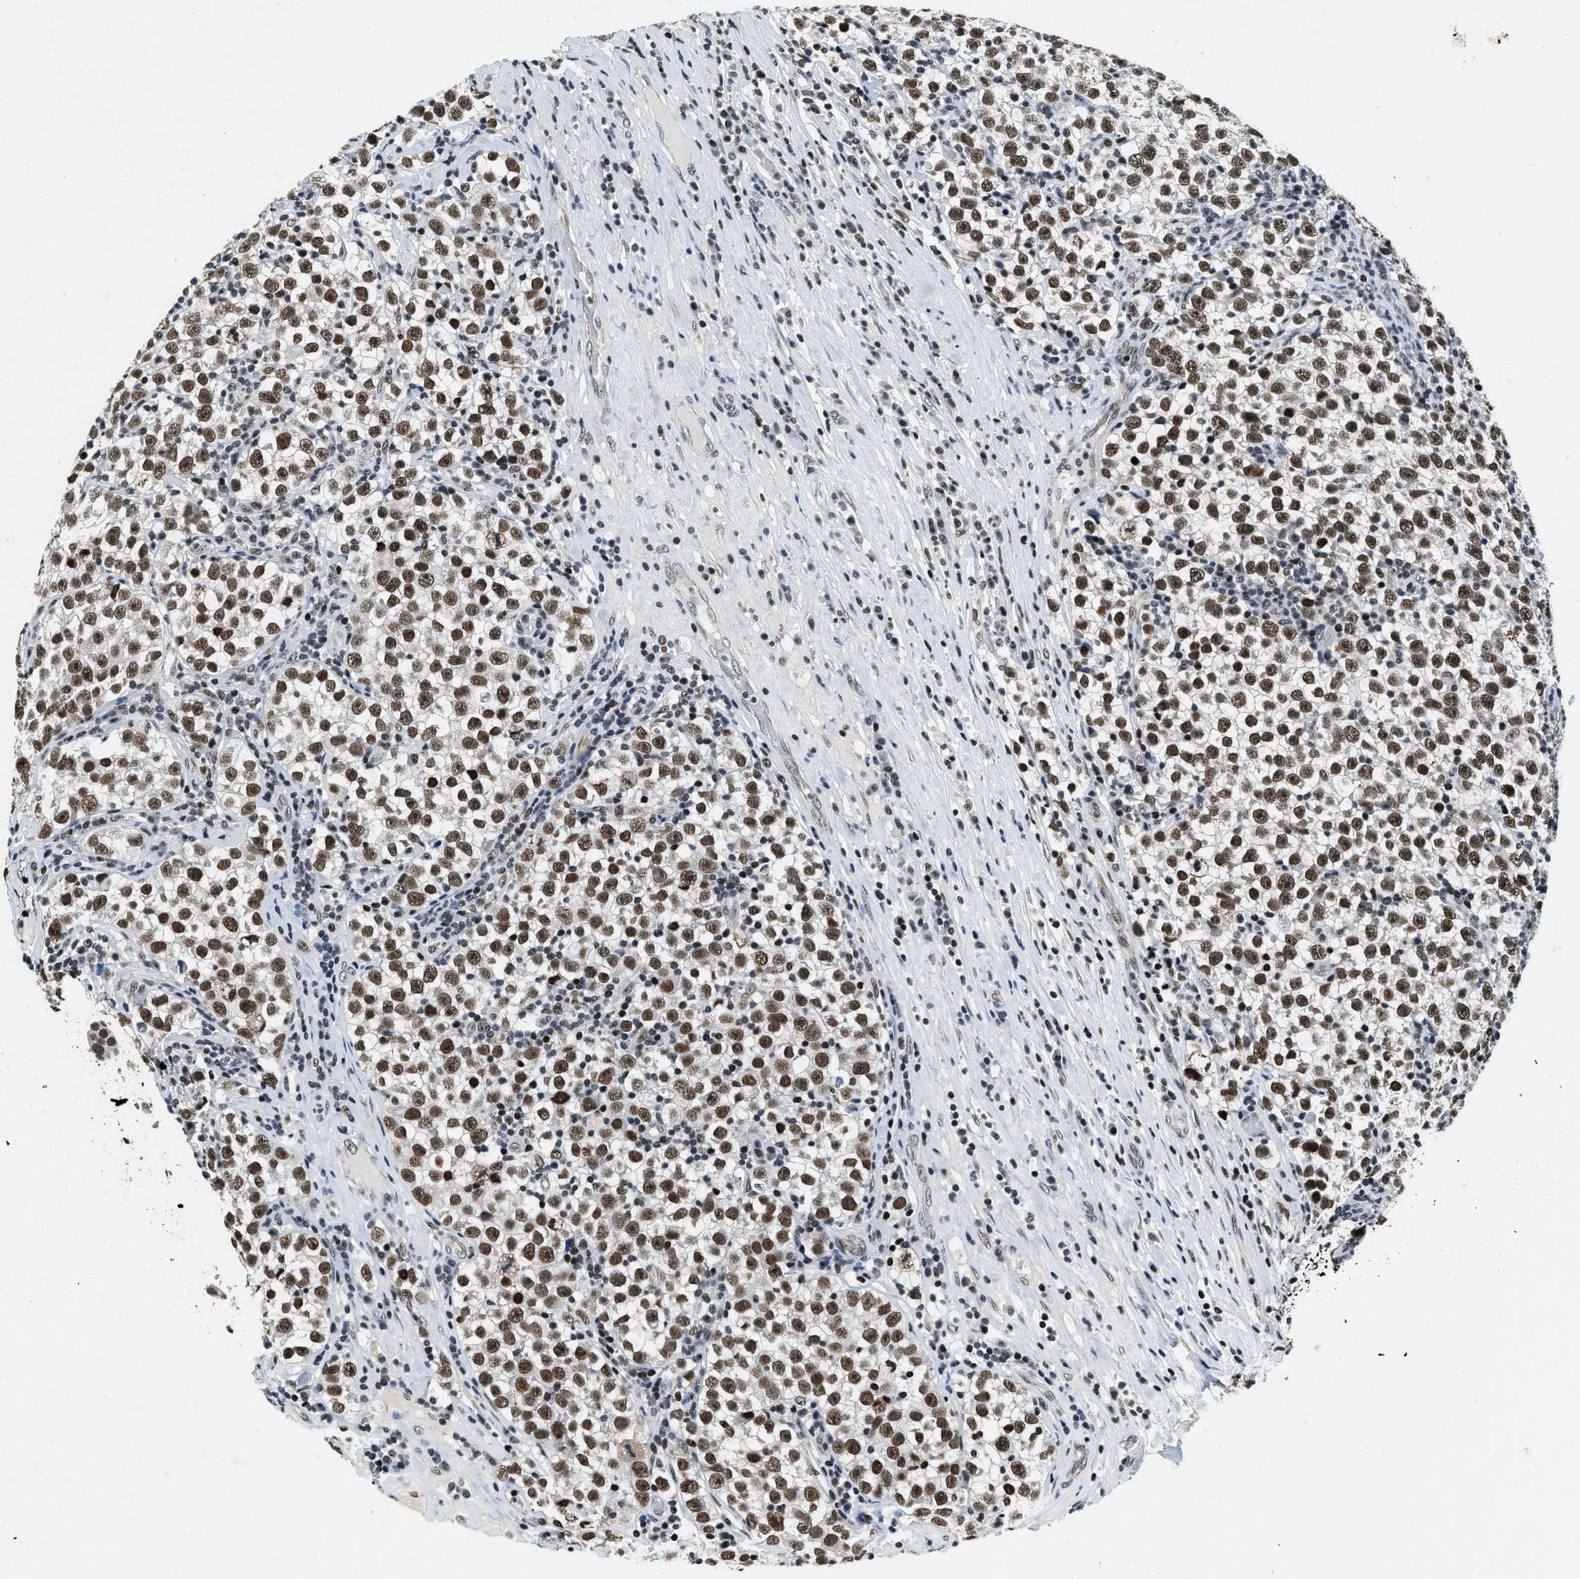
{"staining": {"intensity": "moderate", "quantity": ">75%", "location": "nuclear"}, "tissue": "testis cancer", "cell_type": "Tumor cells", "image_type": "cancer", "snomed": [{"axis": "morphology", "description": "Normal tissue, NOS"}, {"axis": "morphology", "description": "Seminoma, NOS"}, {"axis": "topography", "description": "Testis"}], "caption": "A histopathology image of human seminoma (testis) stained for a protein reveals moderate nuclear brown staining in tumor cells.", "gene": "CCNE1", "patient": {"sex": "male", "age": 43}}